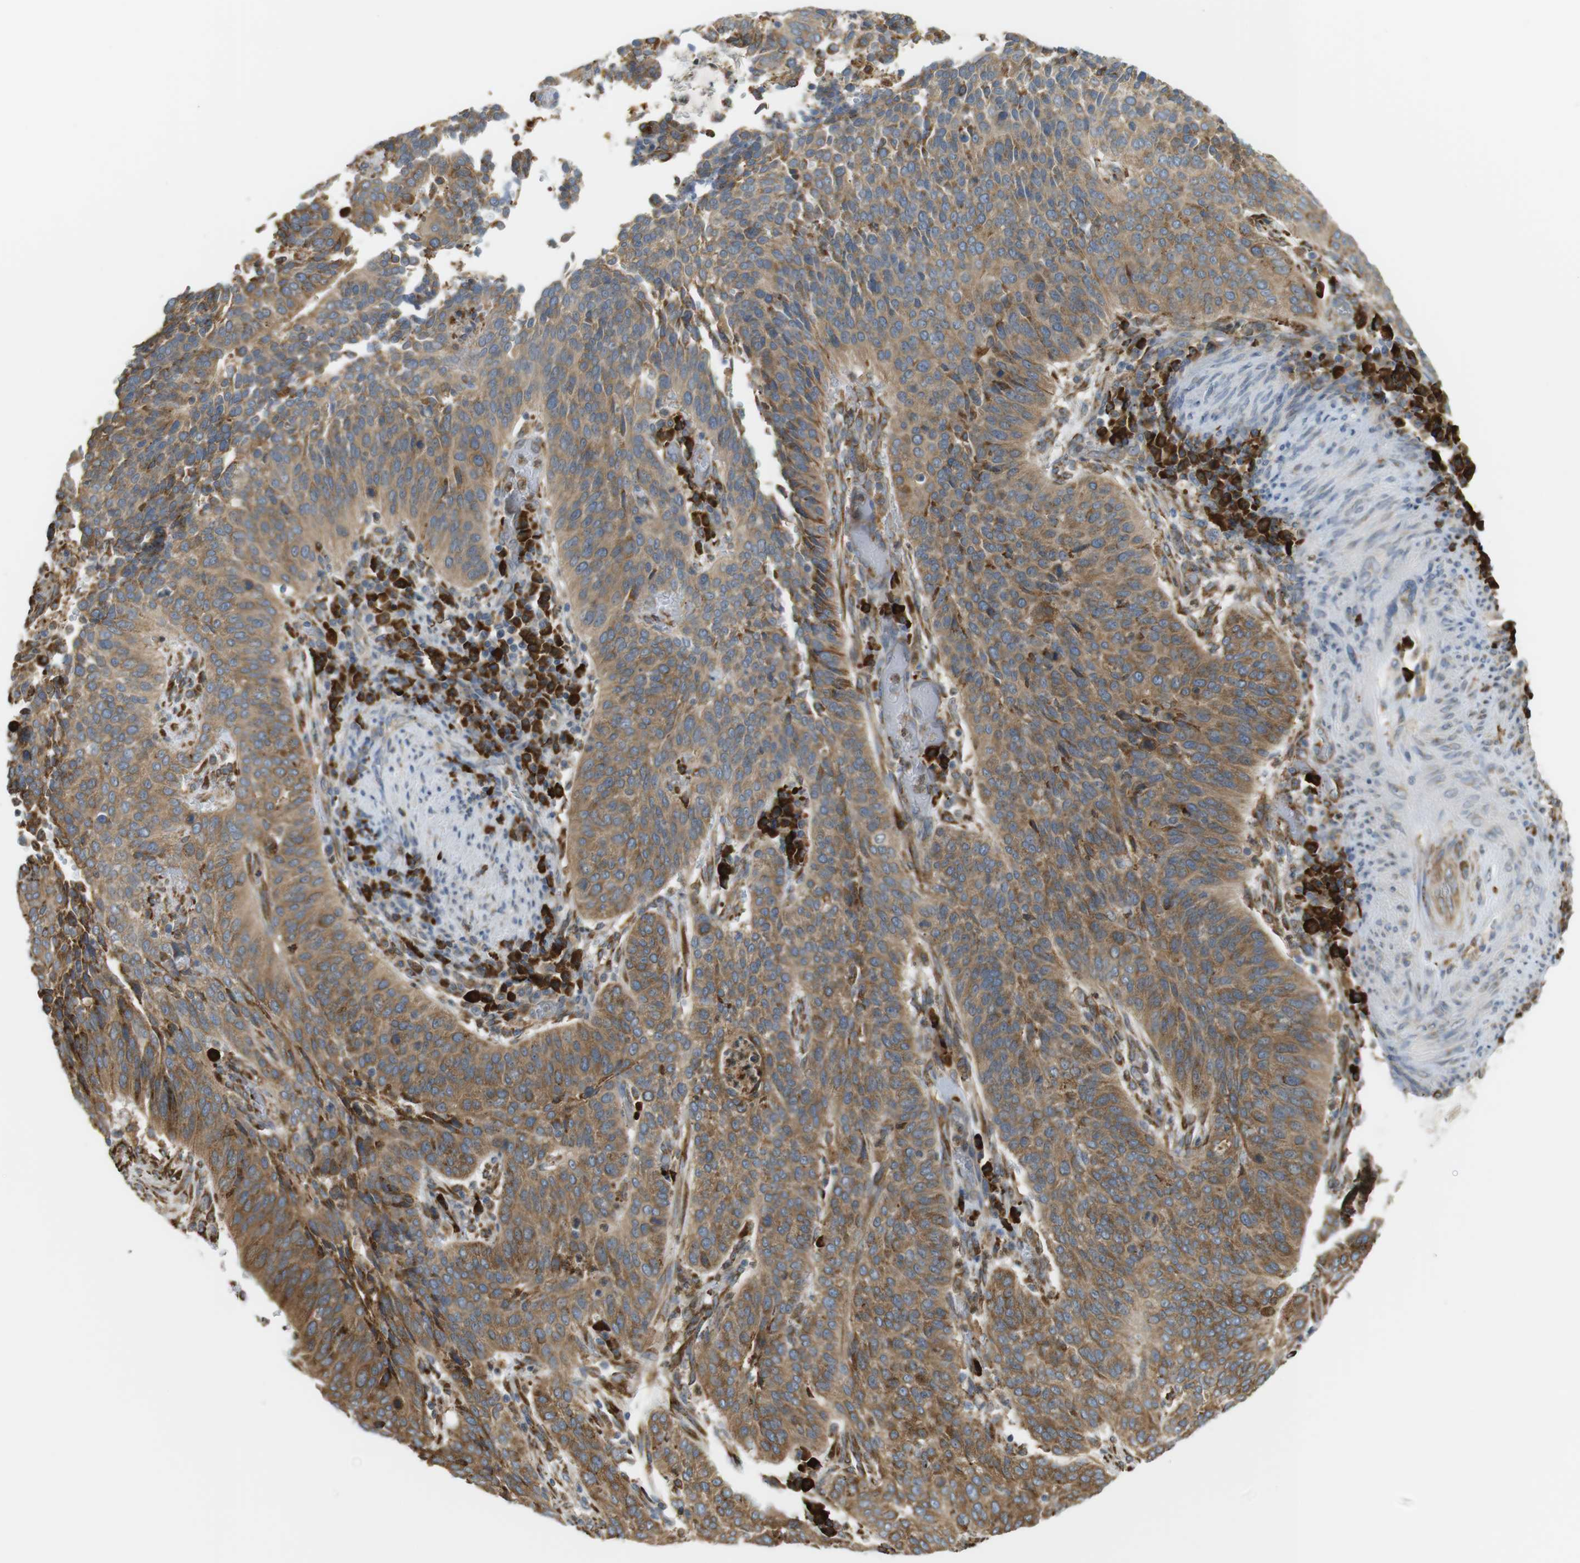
{"staining": {"intensity": "moderate", "quantity": ">75%", "location": "cytoplasmic/membranous"}, "tissue": "cervical cancer", "cell_type": "Tumor cells", "image_type": "cancer", "snomed": [{"axis": "morphology", "description": "Normal tissue, NOS"}, {"axis": "morphology", "description": "Squamous cell carcinoma, NOS"}, {"axis": "topography", "description": "Cervix"}], "caption": "Immunohistochemical staining of human cervical cancer (squamous cell carcinoma) shows moderate cytoplasmic/membranous protein positivity in approximately >75% of tumor cells.", "gene": "MBOAT2", "patient": {"sex": "female", "age": 39}}